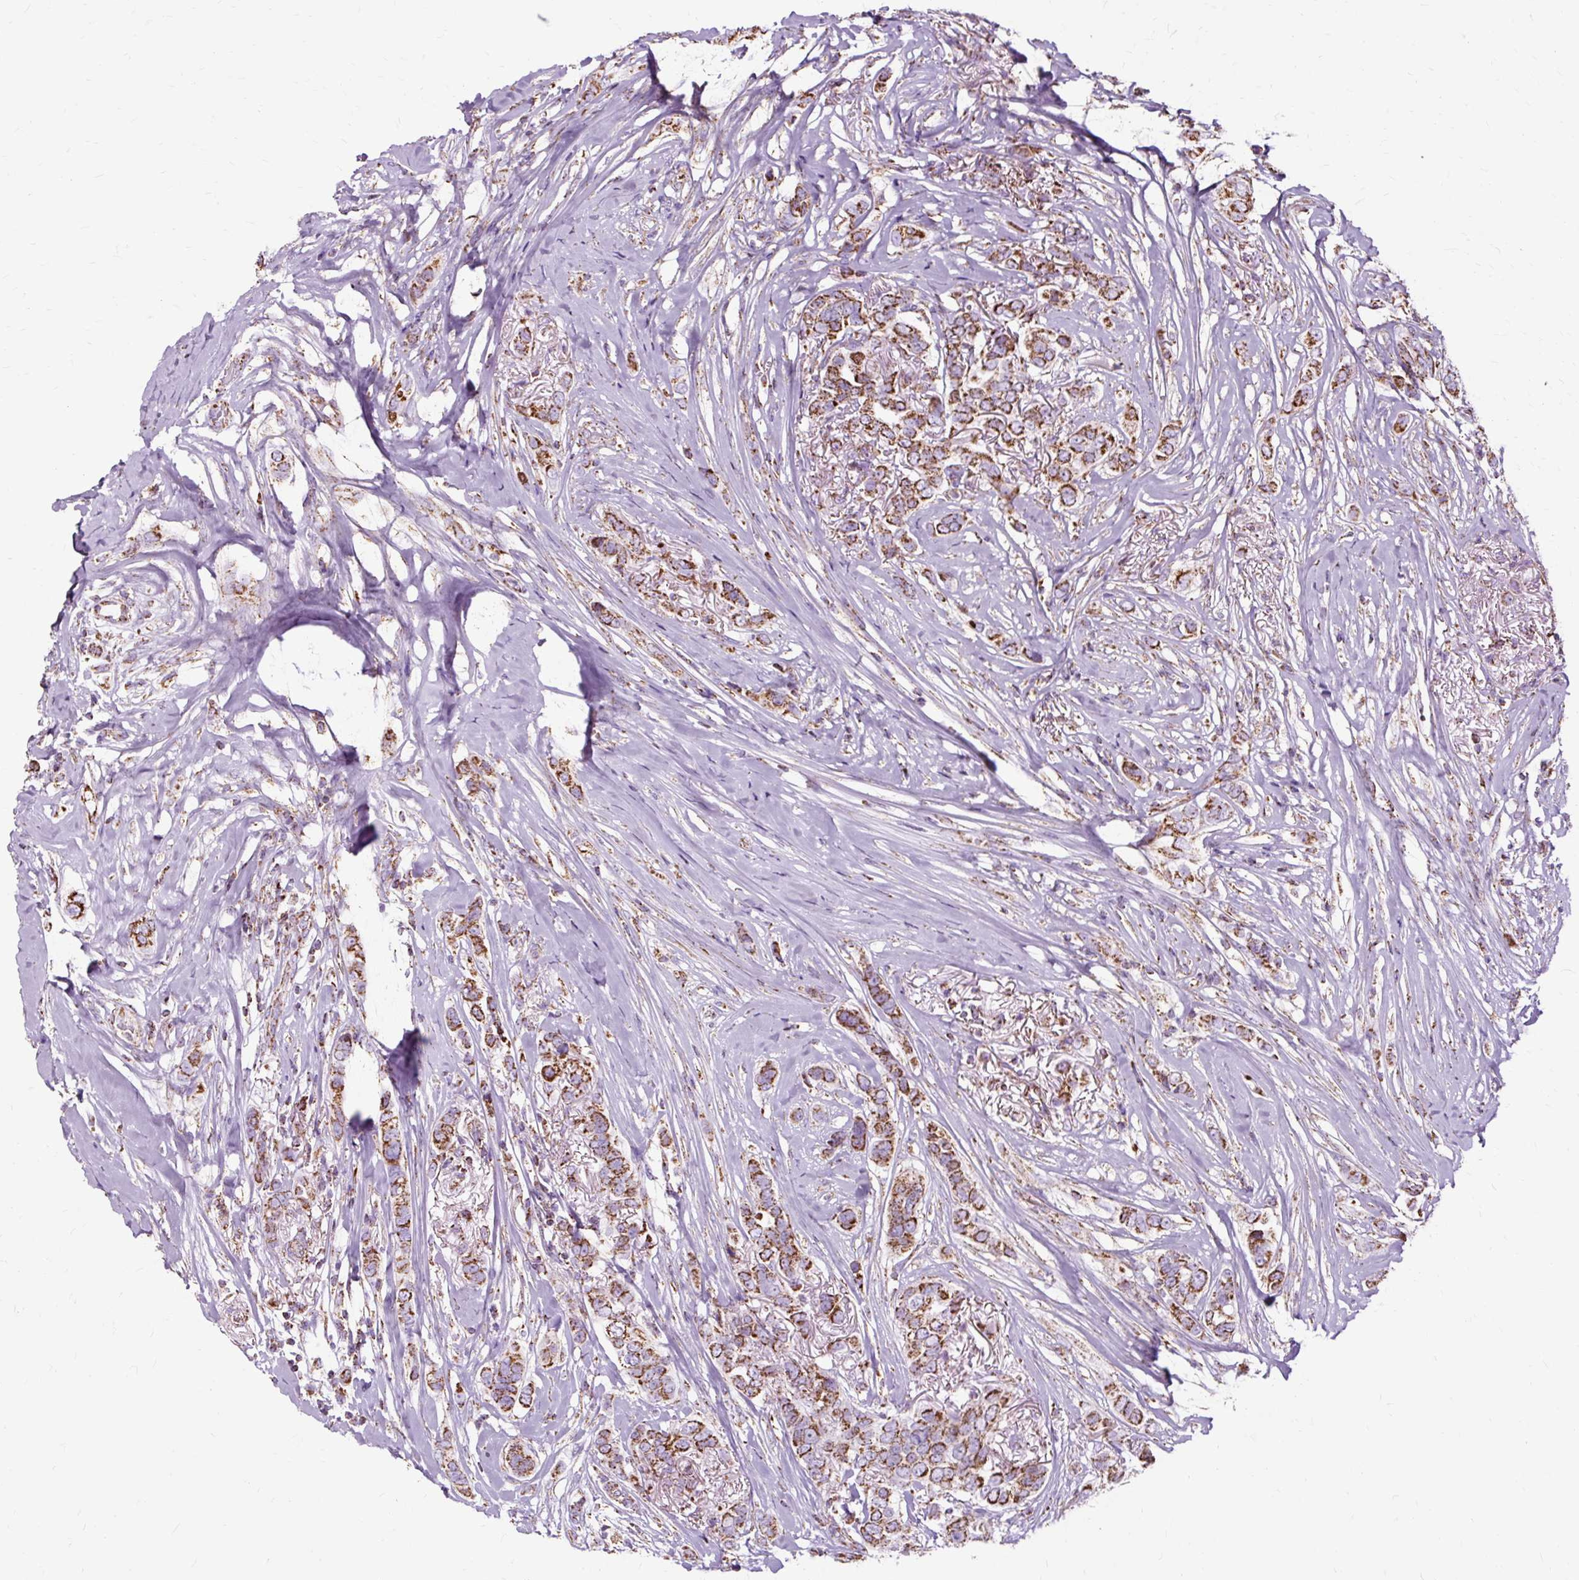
{"staining": {"intensity": "strong", "quantity": ">75%", "location": "cytoplasmic/membranous"}, "tissue": "breast cancer", "cell_type": "Tumor cells", "image_type": "cancer", "snomed": [{"axis": "morphology", "description": "Lobular carcinoma"}, {"axis": "topography", "description": "Breast"}], "caption": "Strong cytoplasmic/membranous staining is appreciated in about >75% of tumor cells in breast cancer (lobular carcinoma).", "gene": "DLAT", "patient": {"sex": "female", "age": 51}}